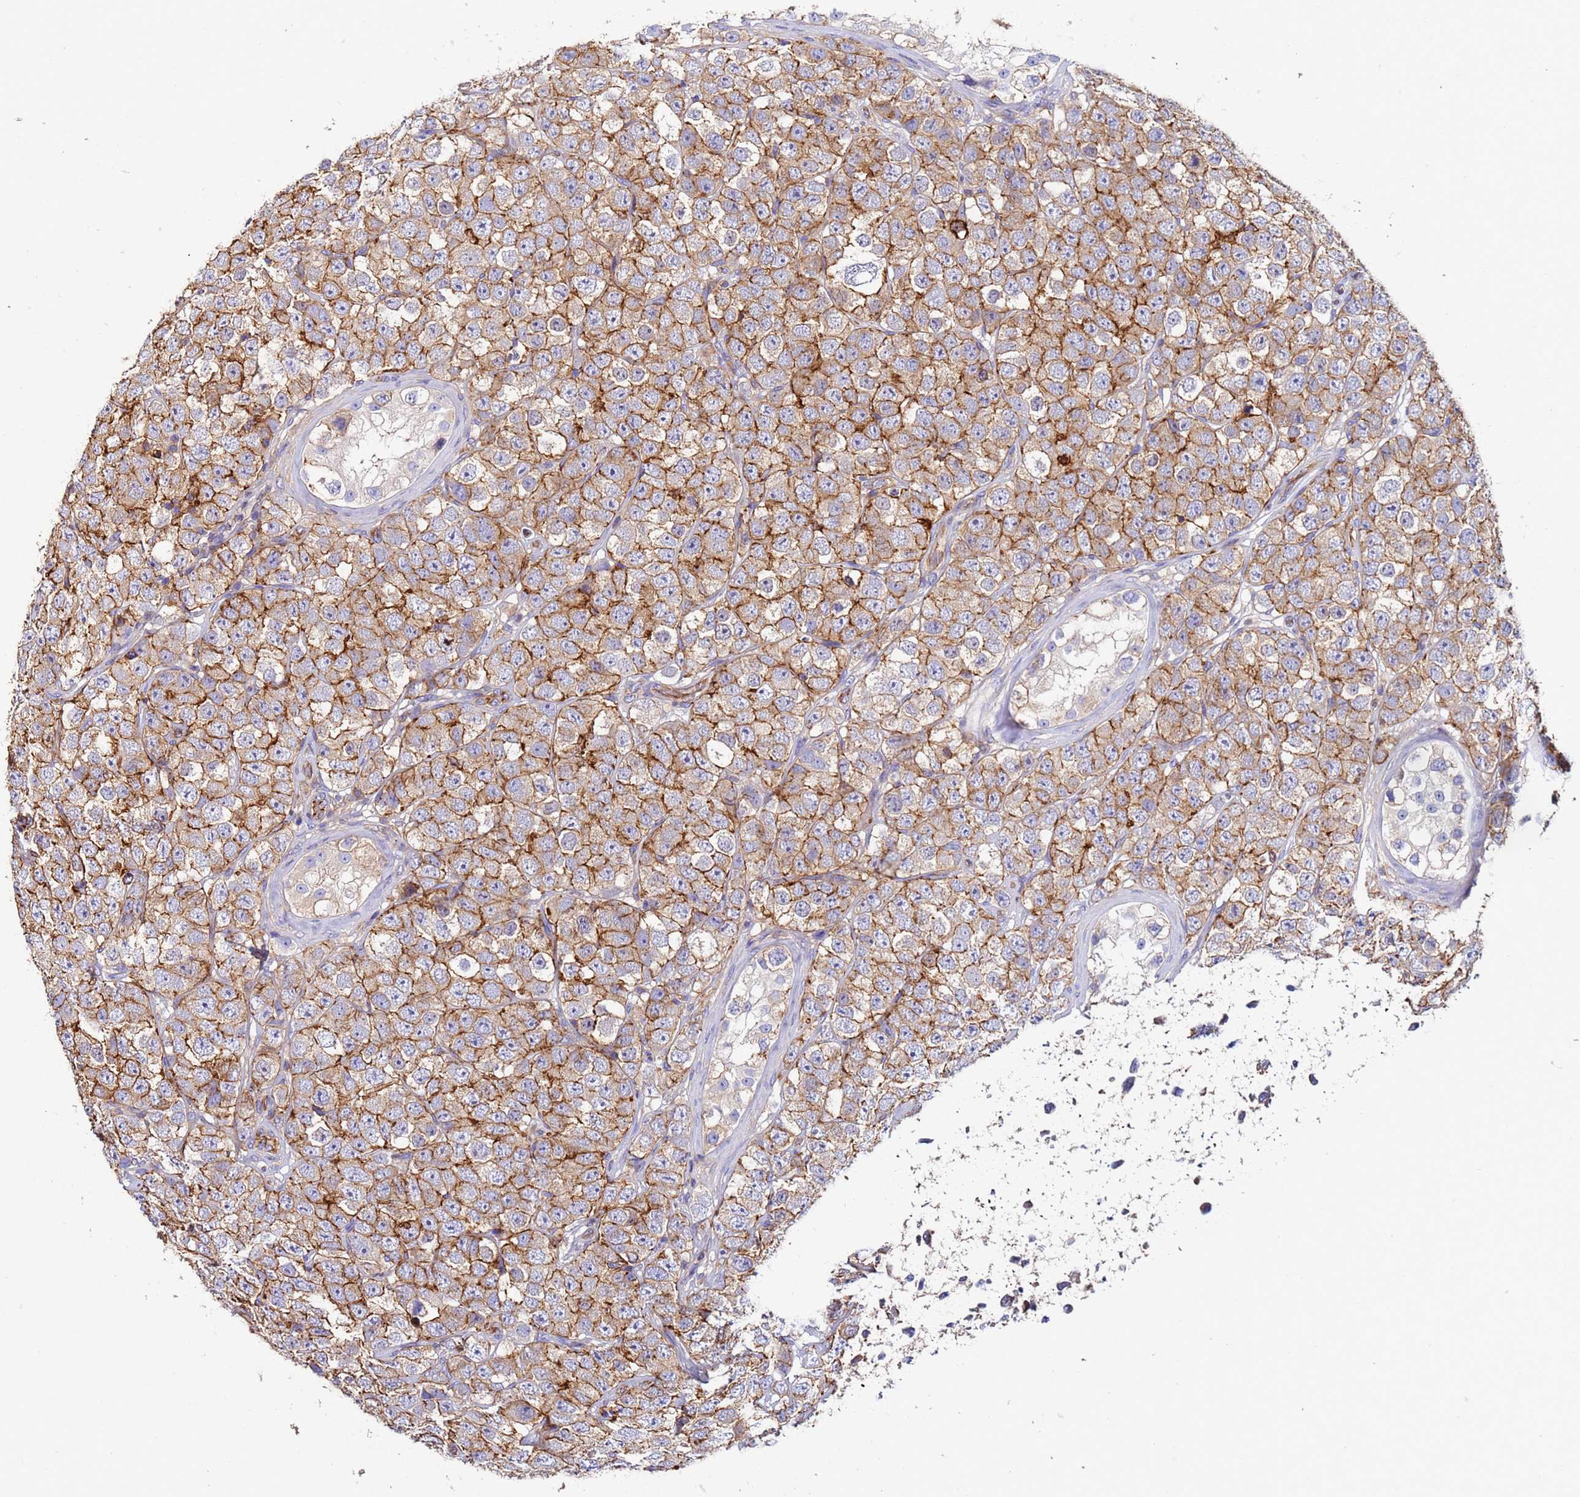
{"staining": {"intensity": "moderate", "quantity": ">75%", "location": "cytoplasmic/membranous"}, "tissue": "testis cancer", "cell_type": "Tumor cells", "image_type": "cancer", "snomed": [{"axis": "morphology", "description": "Seminoma, NOS"}, {"axis": "topography", "description": "Testis"}], "caption": "Human testis cancer (seminoma) stained for a protein (brown) shows moderate cytoplasmic/membranous positive positivity in approximately >75% of tumor cells.", "gene": "POTEE", "patient": {"sex": "male", "age": 28}}